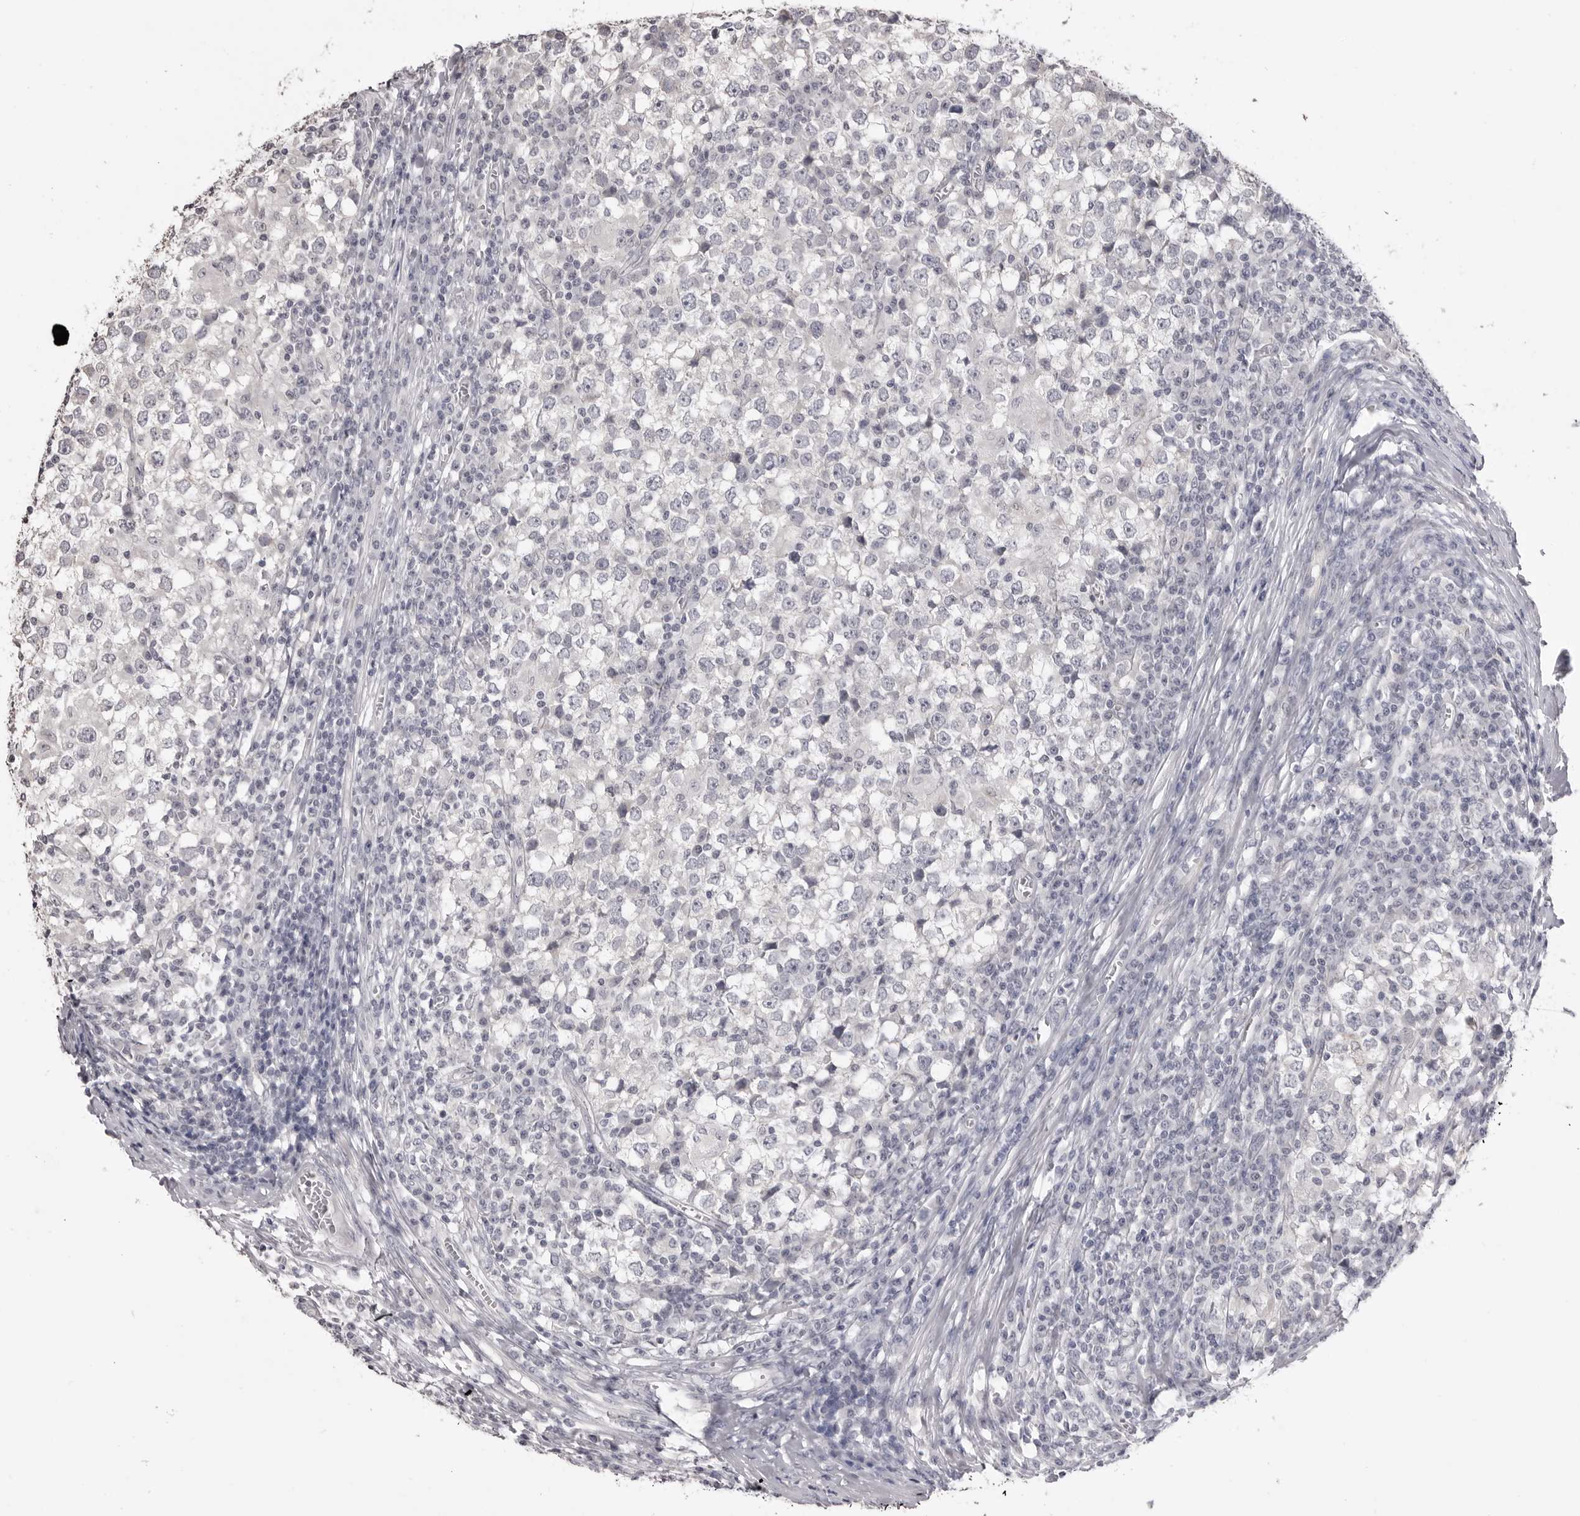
{"staining": {"intensity": "negative", "quantity": "none", "location": "none"}, "tissue": "testis cancer", "cell_type": "Tumor cells", "image_type": "cancer", "snomed": [{"axis": "morphology", "description": "Seminoma, NOS"}, {"axis": "topography", "description": "Testis"}], "caption": "Tumor cells are negative for brown protein staining in testis cancer.", "gene": "GPN2", "patient": {"sex": "male", "age": 65}}